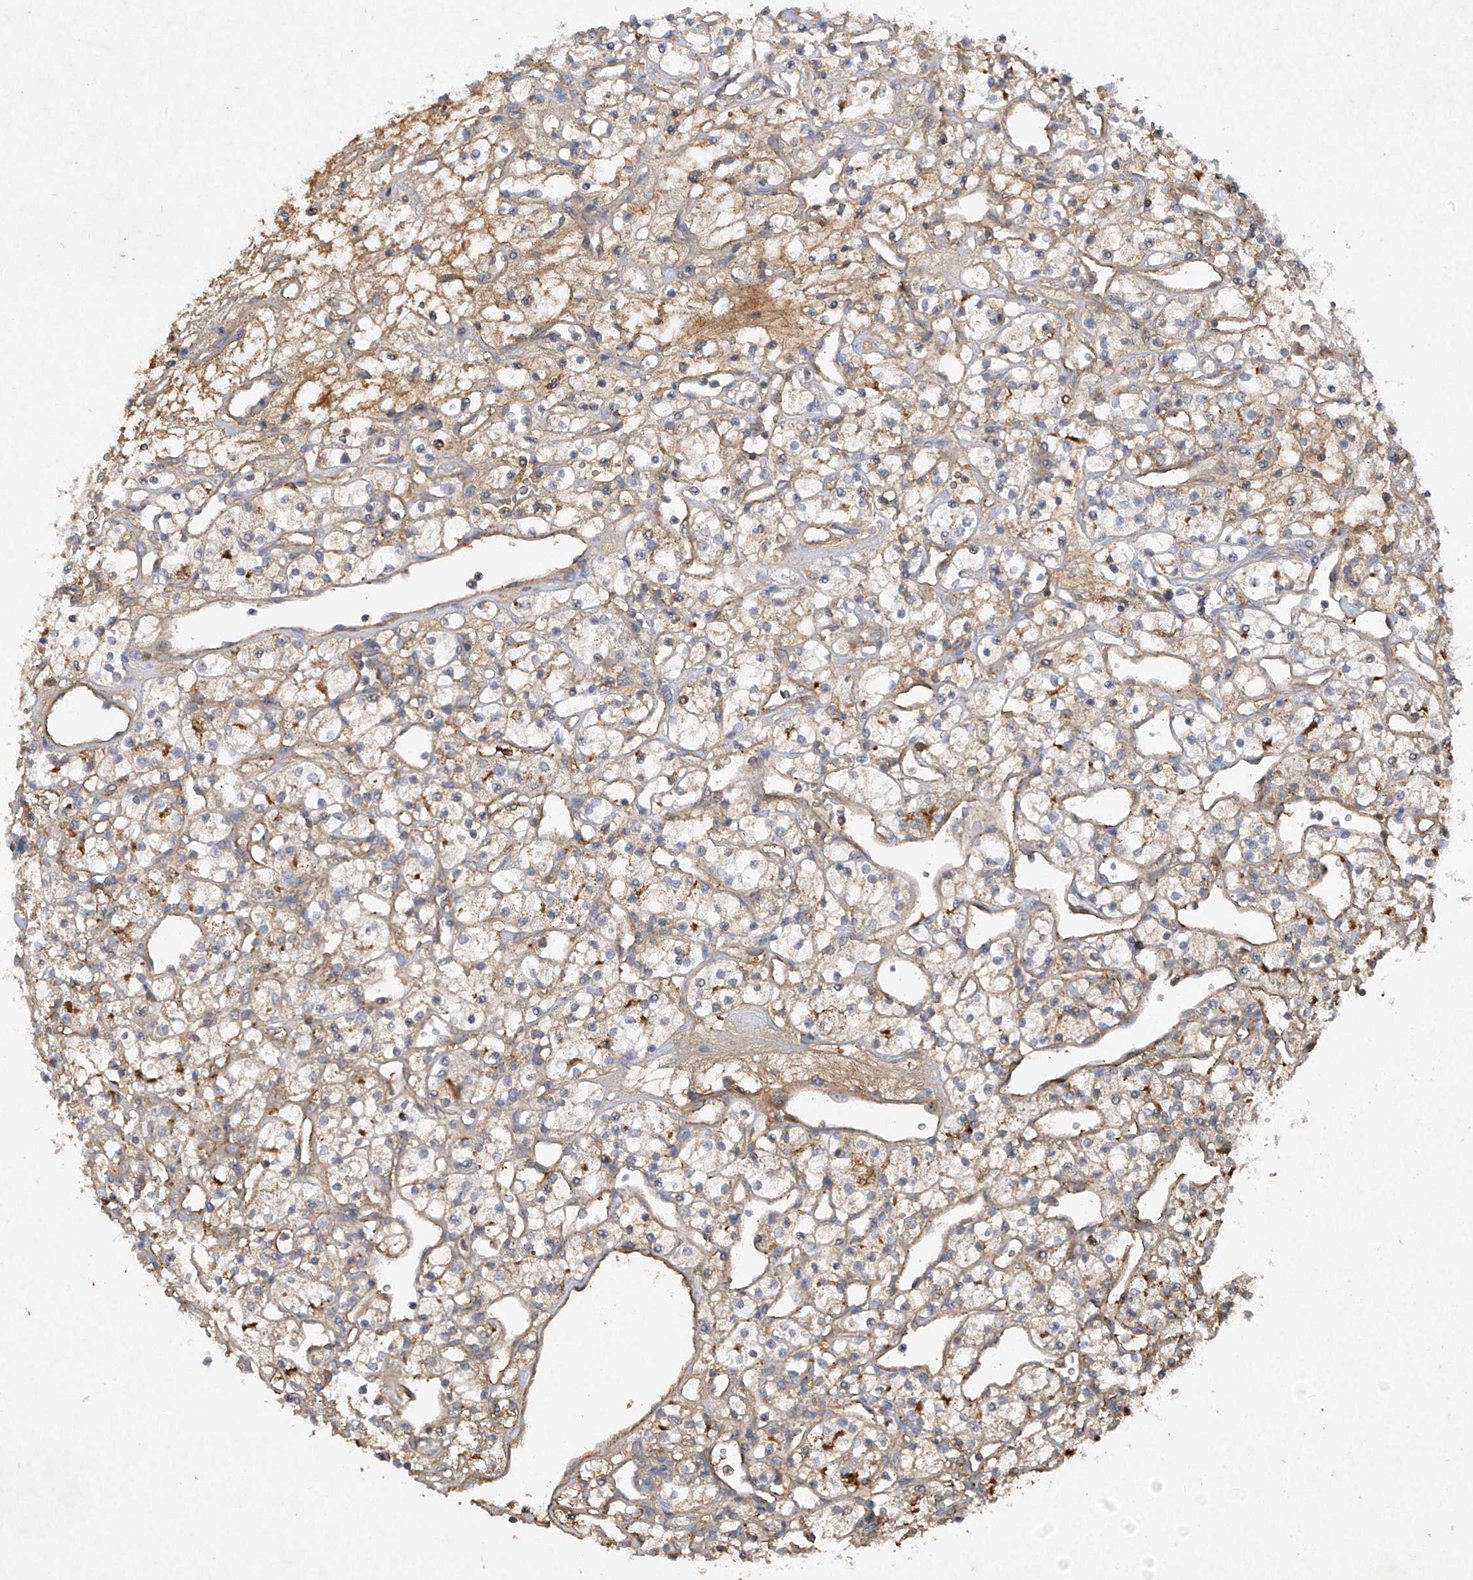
{"staining": {"intensity": "moderate", "quantity": "25%-75%", "location": "cytoplasmic/membranous"}, "tissue": "renal cancer", "cell_type": "Tumor cells", "image_type": "cancer", "snomed": [{"axis": "morphology", "description": "Adenocarcinoma, NOS"}, {"axis": "topography", "description": "Kidney"}], "caption": "Renal cancer tissue demonstrates moderate cytoplasmic/membranous positivity in about 25%-75% of tumor cells, visualized by immunohistochemistry. The protein is stained brown, and the nuclei are stained in blue (DAB IHC with brightfield microscopy, high magnification).", "gene": "HAS3", "patient": {"sex": "female", "age": 60}}